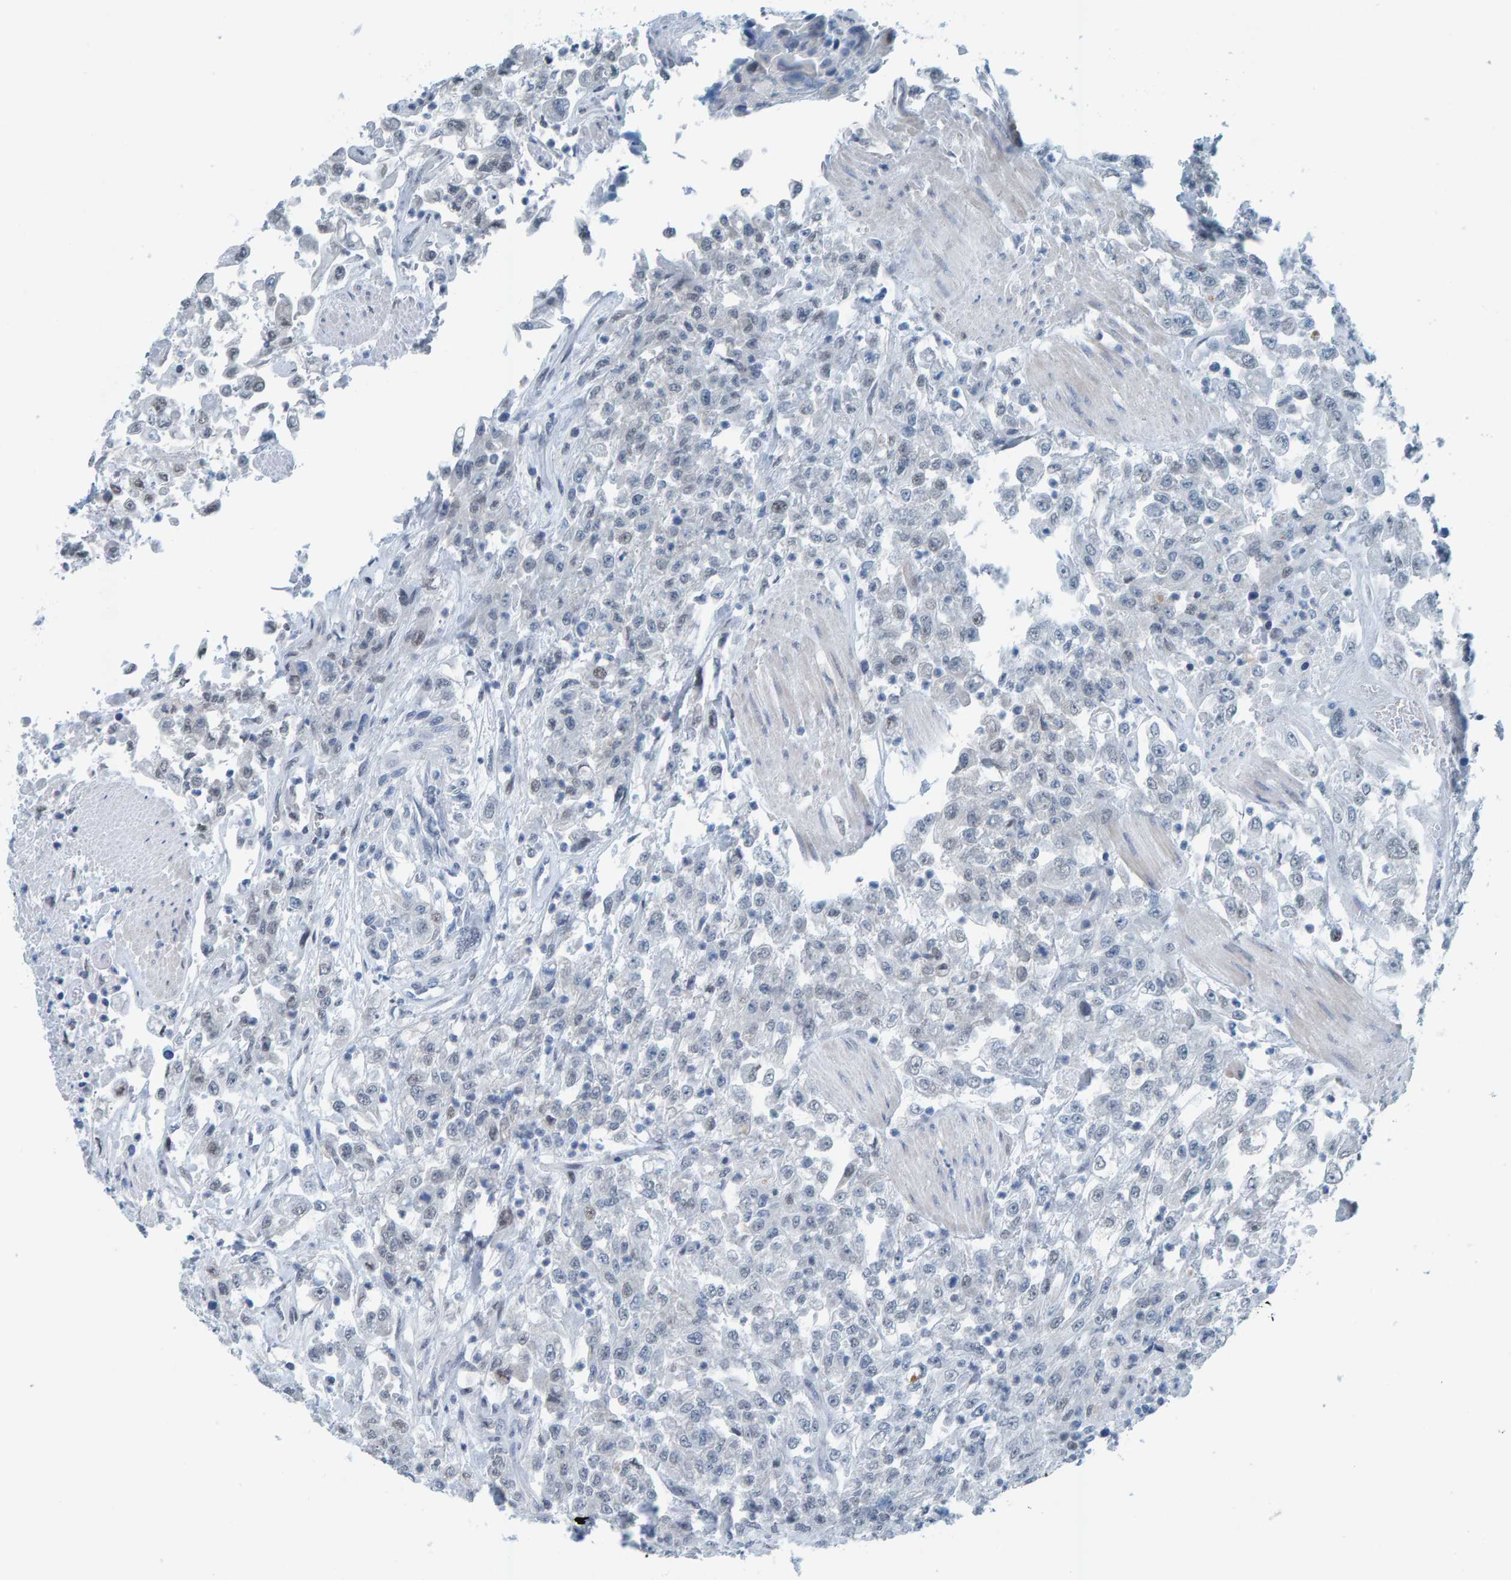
{"staining": {"intensity": "negative", "quantity": "none", "location": "none"}, "tissue": "urothelial cancer", "cell_type": "Tumor cells", "image_type": "cancer", "snomed": [{"axis": "morphology", "description": "Urothelial carcinoma, High grade"}, {"axis": "topography", "description": "Urinary bladder"}], "caption": "Urothelial cancer was stained to show a protein in brown. There is no significant expression in tumor cells. Nuclei are stained in blue.", "gene": "CNP", "patient": {"sex": "male", "age": 46}}